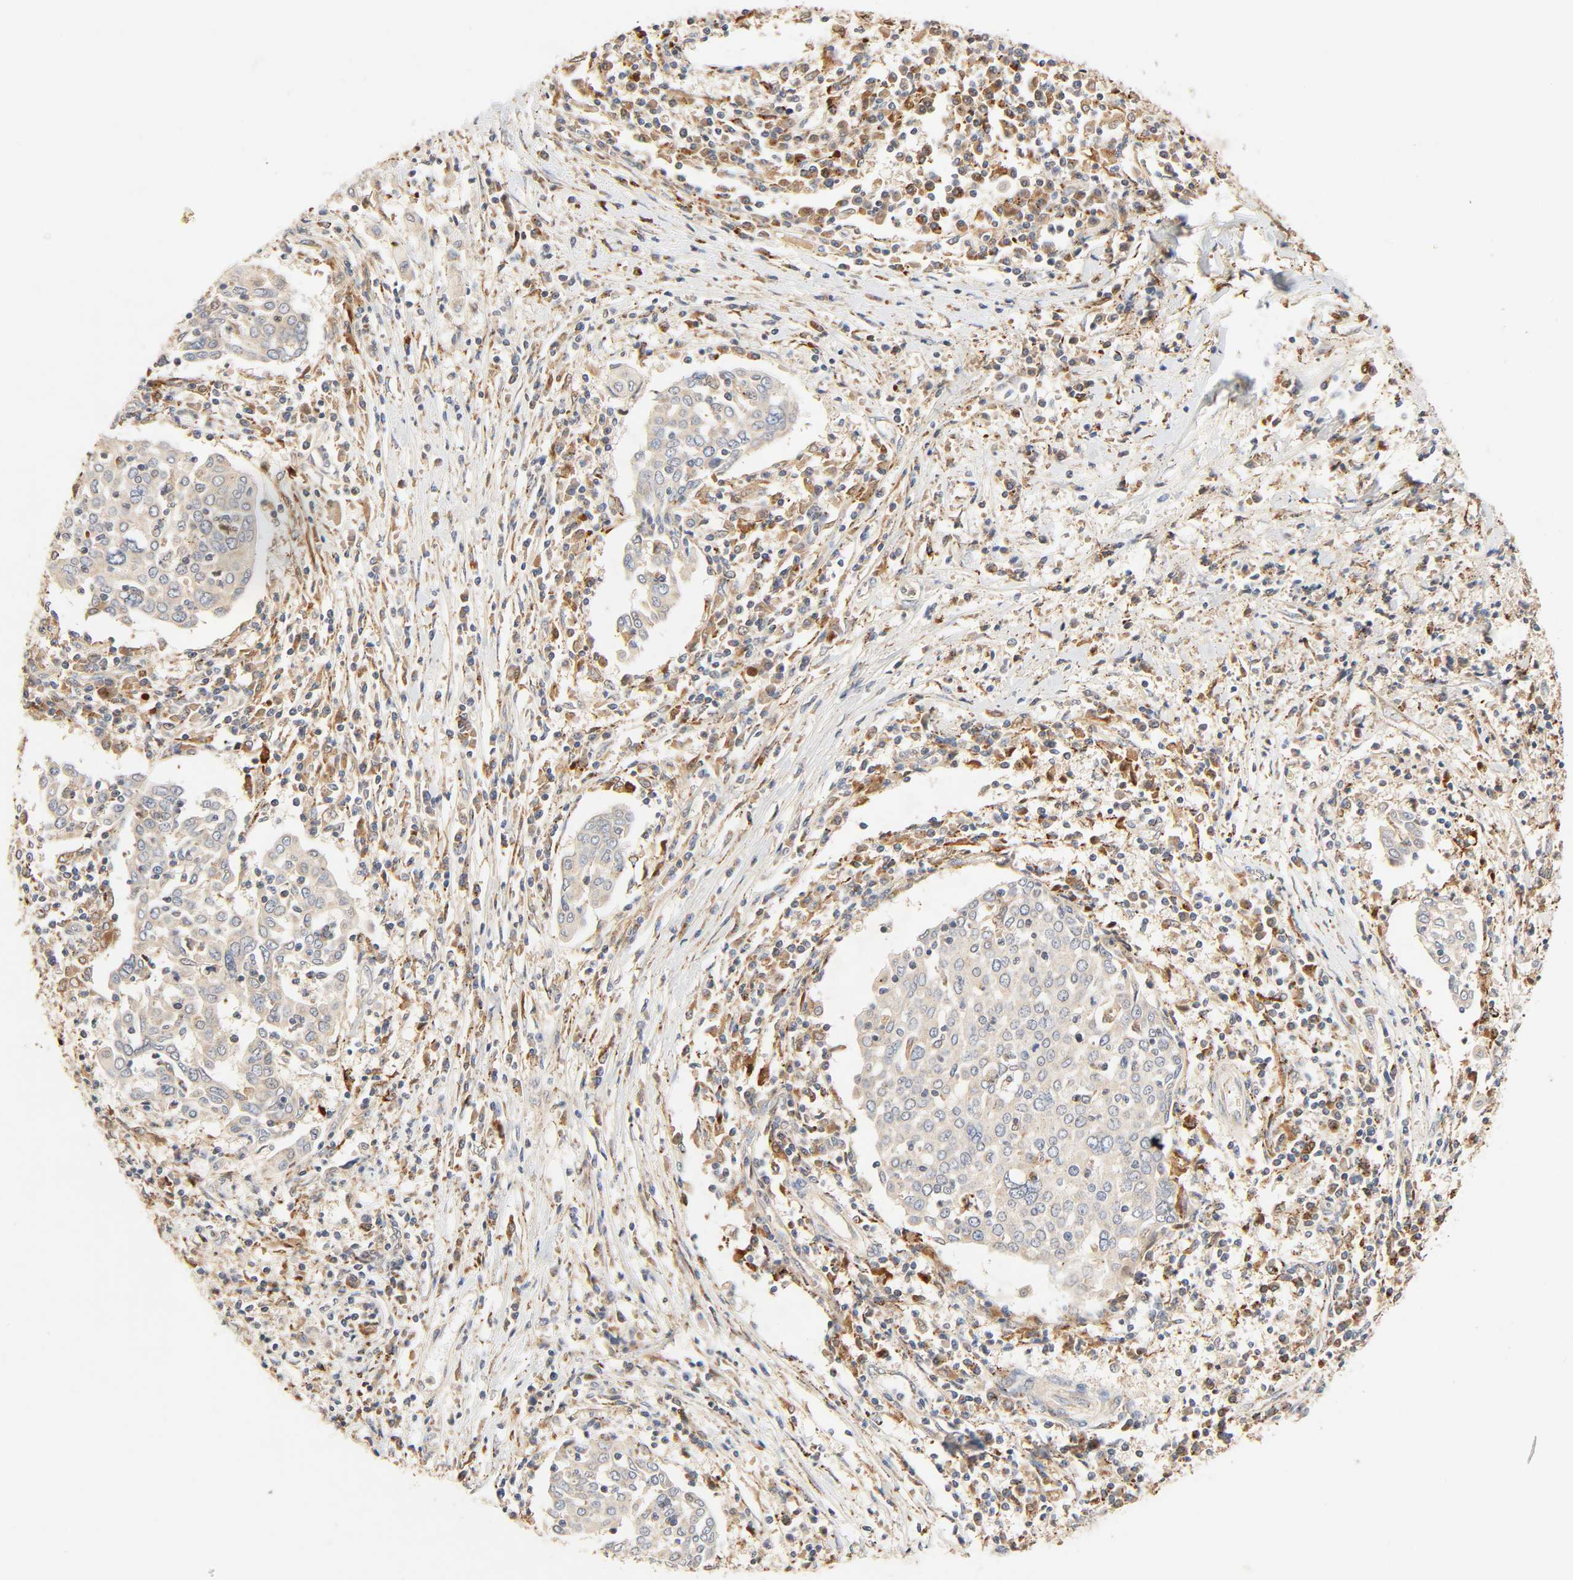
{"staining": {"intensity": "weak", "quantity": ">75%", "location": "cytoplasmic/membranous"}, "tissue": "cervical cancer", "cell_type": "Tumor cells", "image_type": "cancer", "snomed": [{"axis": "morphology", "description": "Squamous cell carcinoma, NOS"}, {"axis": "topography", "description": "Cervix"}], "caption": "Brown immunohistochemical staining in human squamous cell carcinoma (cervical) shows weak cytoplasmic/membranous positivity in approximately >75% of tumor cells. Nuclei are stained in blue.", "gene": "MAPK6", "patient": {"sex": "female", "age": 40}}